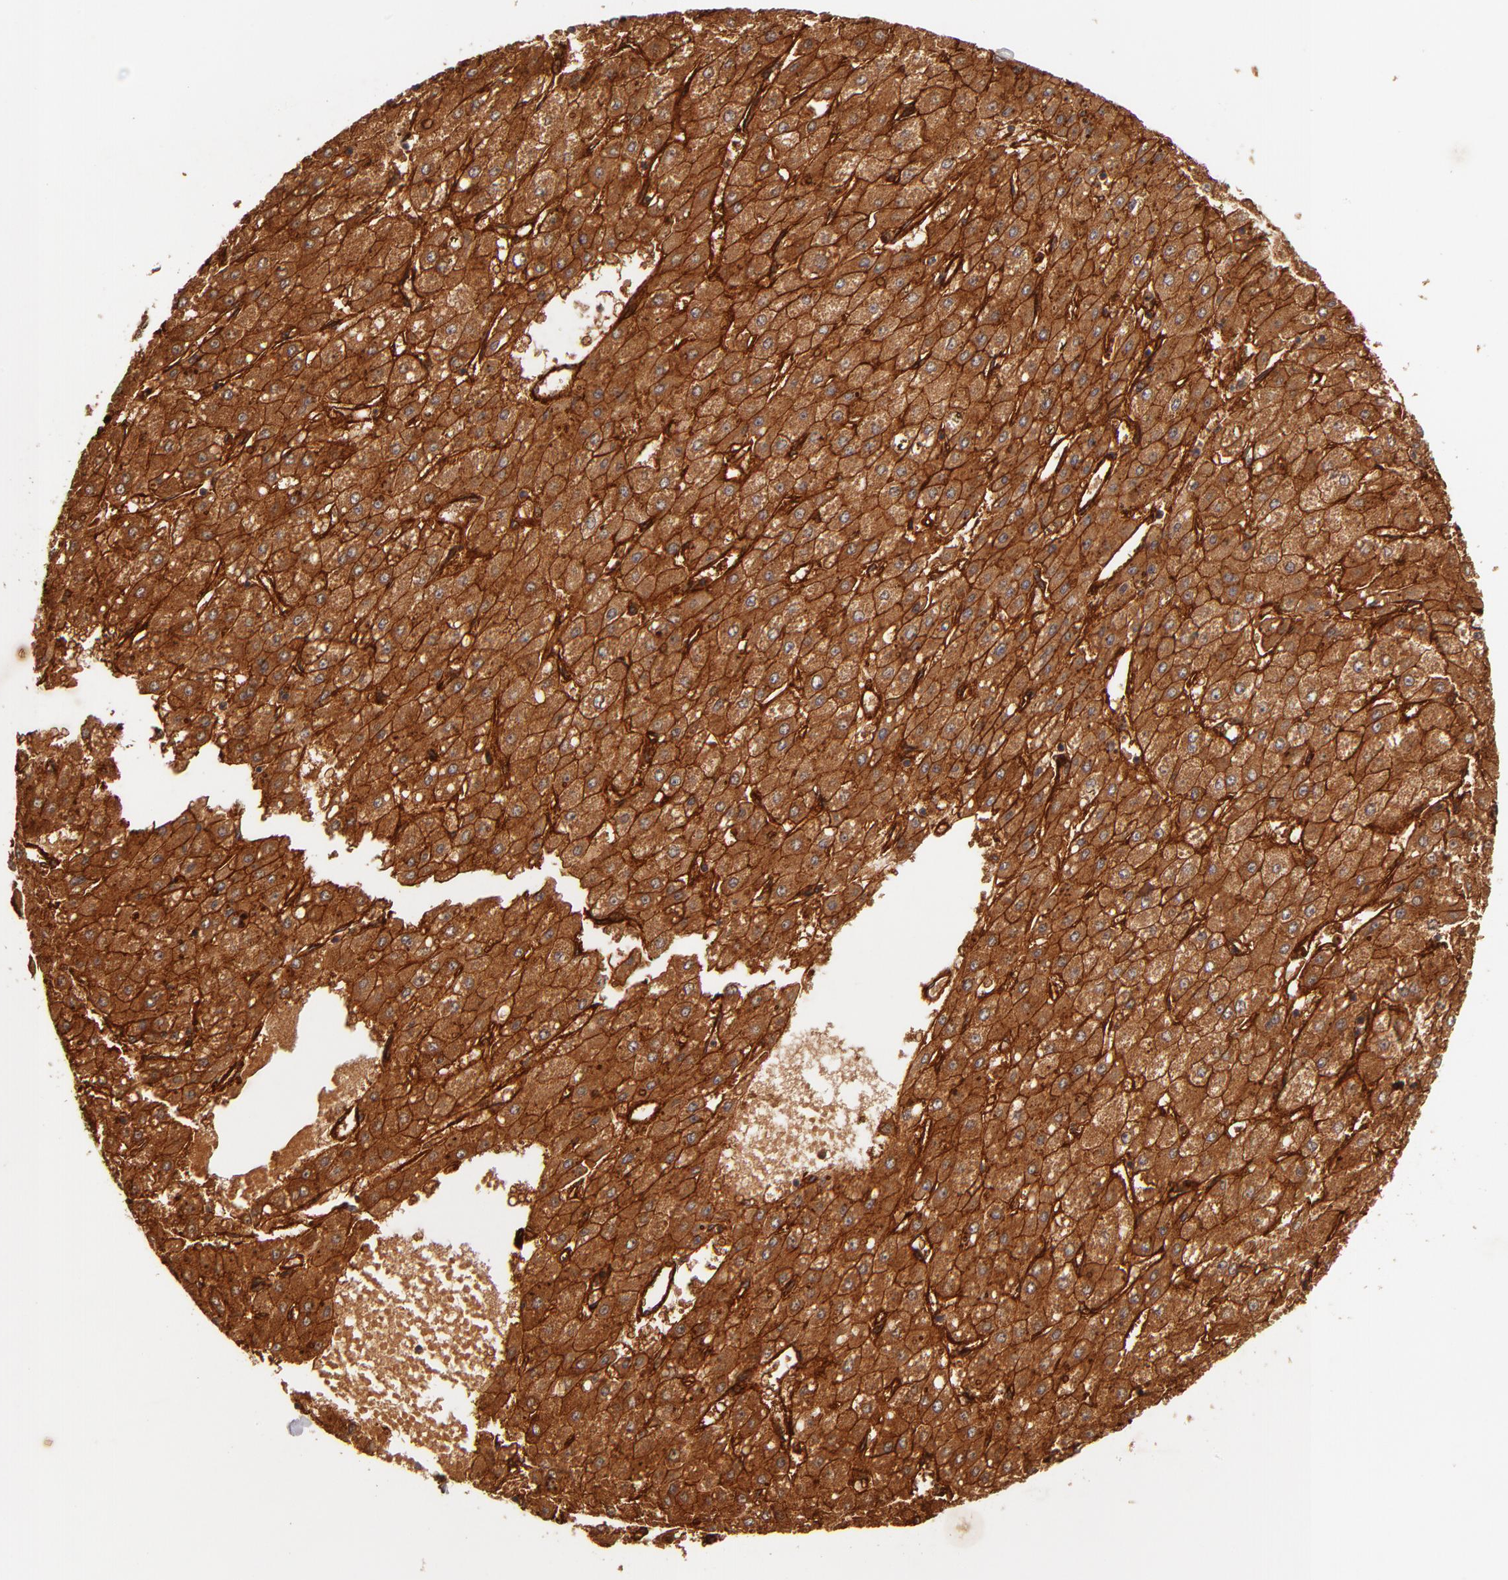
{"staining": {"intensity": "strong", "quantity": ">75%", "location": "cytoplasmic/membranous"}, "tissue": "liver cancer", "cell_type": "Tumor cells", "image_type": "cancer", "snomed": [{"axis": "morphology", "description": "Carcinoma, Hepatocellular, NOS"}, {"axis": "topography", "description": "Liver"}], "caption": "Strong cytoplasmic/membranous positivity is seen in about >75% of tumor cells in liver cancer.", "gene": "ITGB1", "patient": {"sex": "female", "age": 52}}